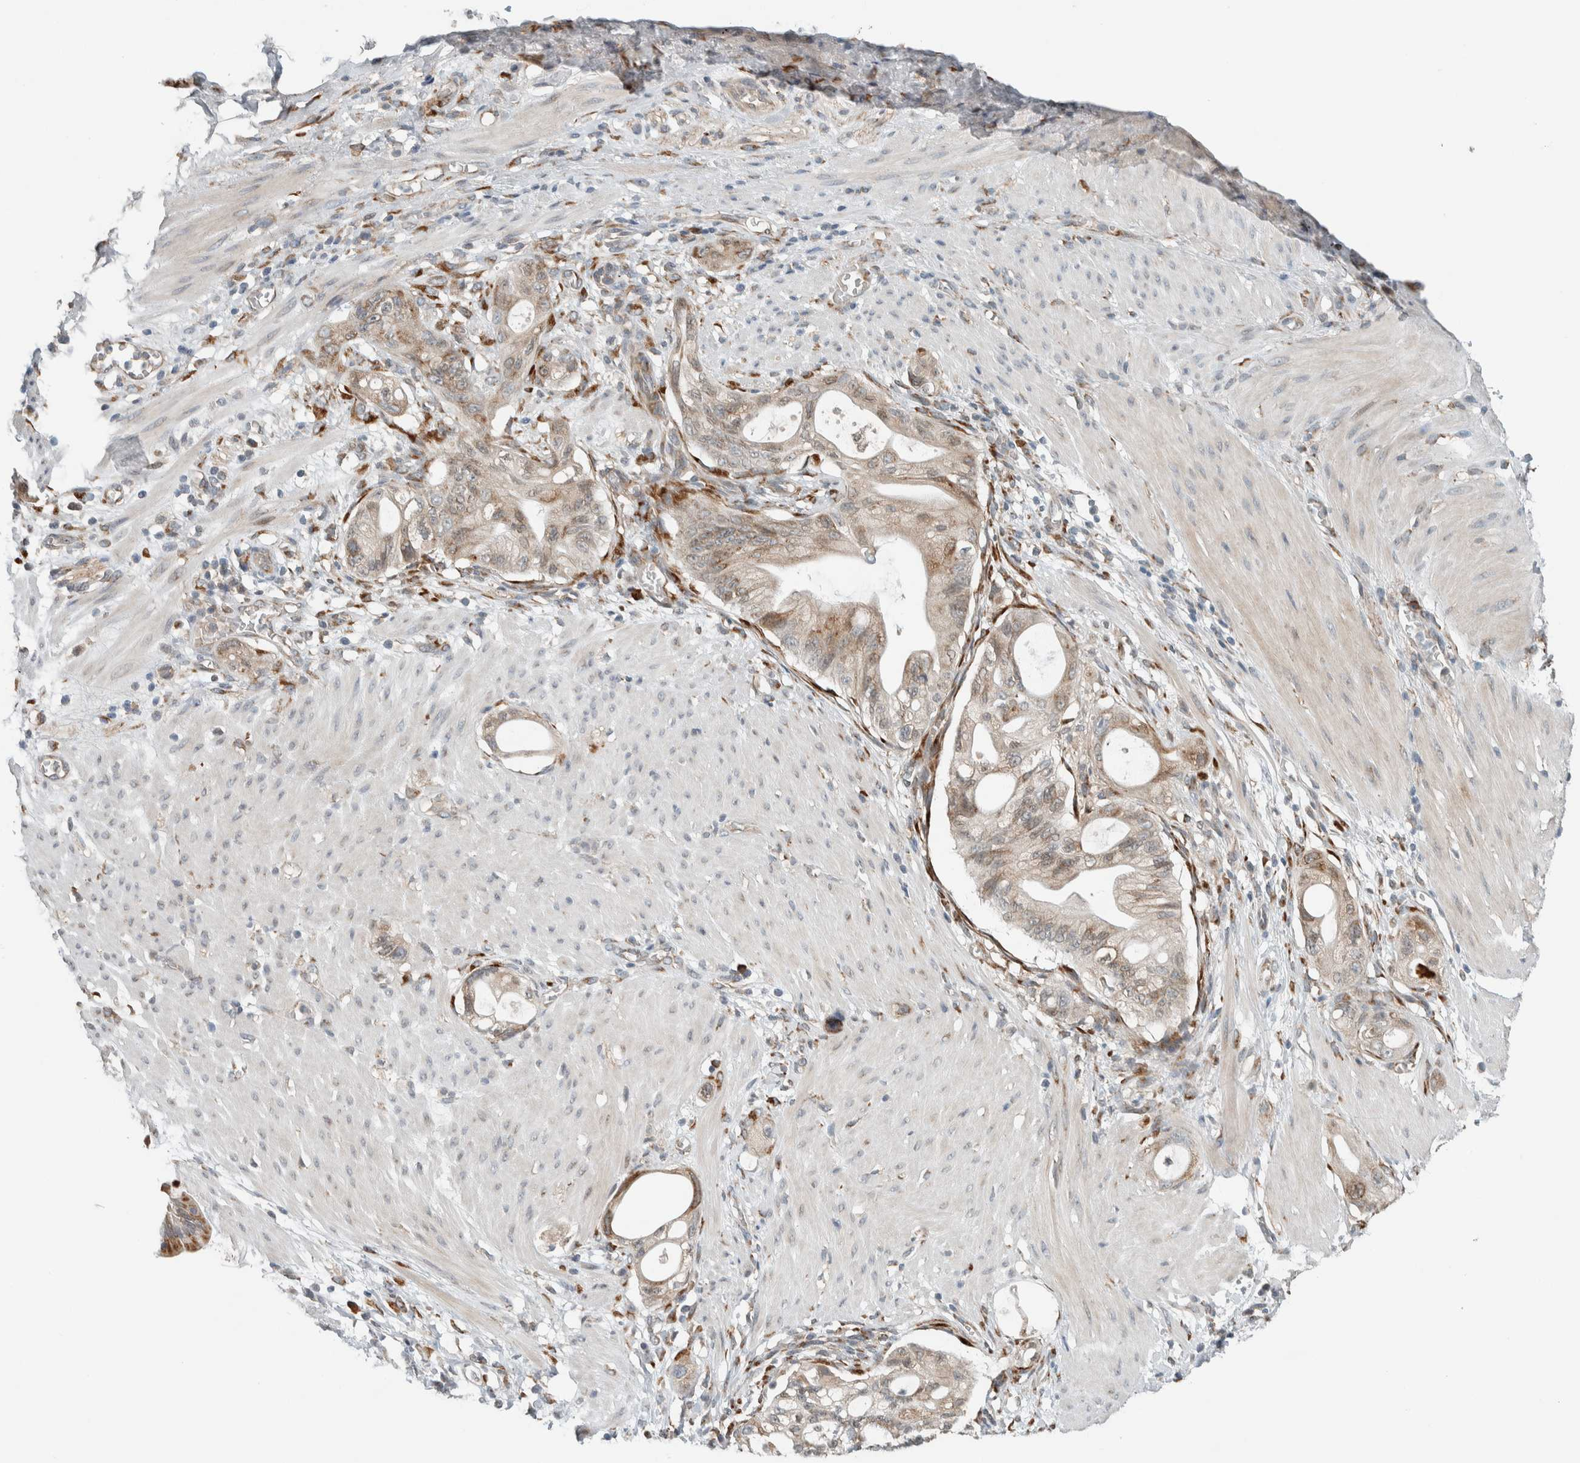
{"staining": {"intensity": "weak", "quantity": ">75%", "location": "cytoplasmic/membranous"}, "tissue": "stomach cancer", "cell_type": "Tumor cells", "image_type": "cancer", "snomed": [{"axis": "morphology", "description": "Adenocarcinoma, NOS"}, {"axis": "topography", "description": "Stomach"}, {"axis": "topography", "description": "Stomach, lower"}], "caption": "Stomach cancer tissue displays weak cytoplasmic/membranous staining in approximately >75% of tumor cells, visualized by immunohistochemistry. The staining was performed using DAB (3,3'-diaminobenzidine) to visualize the protein expression in brown, while the nuclei were stained in blue with hematoxylin (Magnification: 20x).", "gene": "CTBP2", "patient": {"sex": "female", "age": 48}}